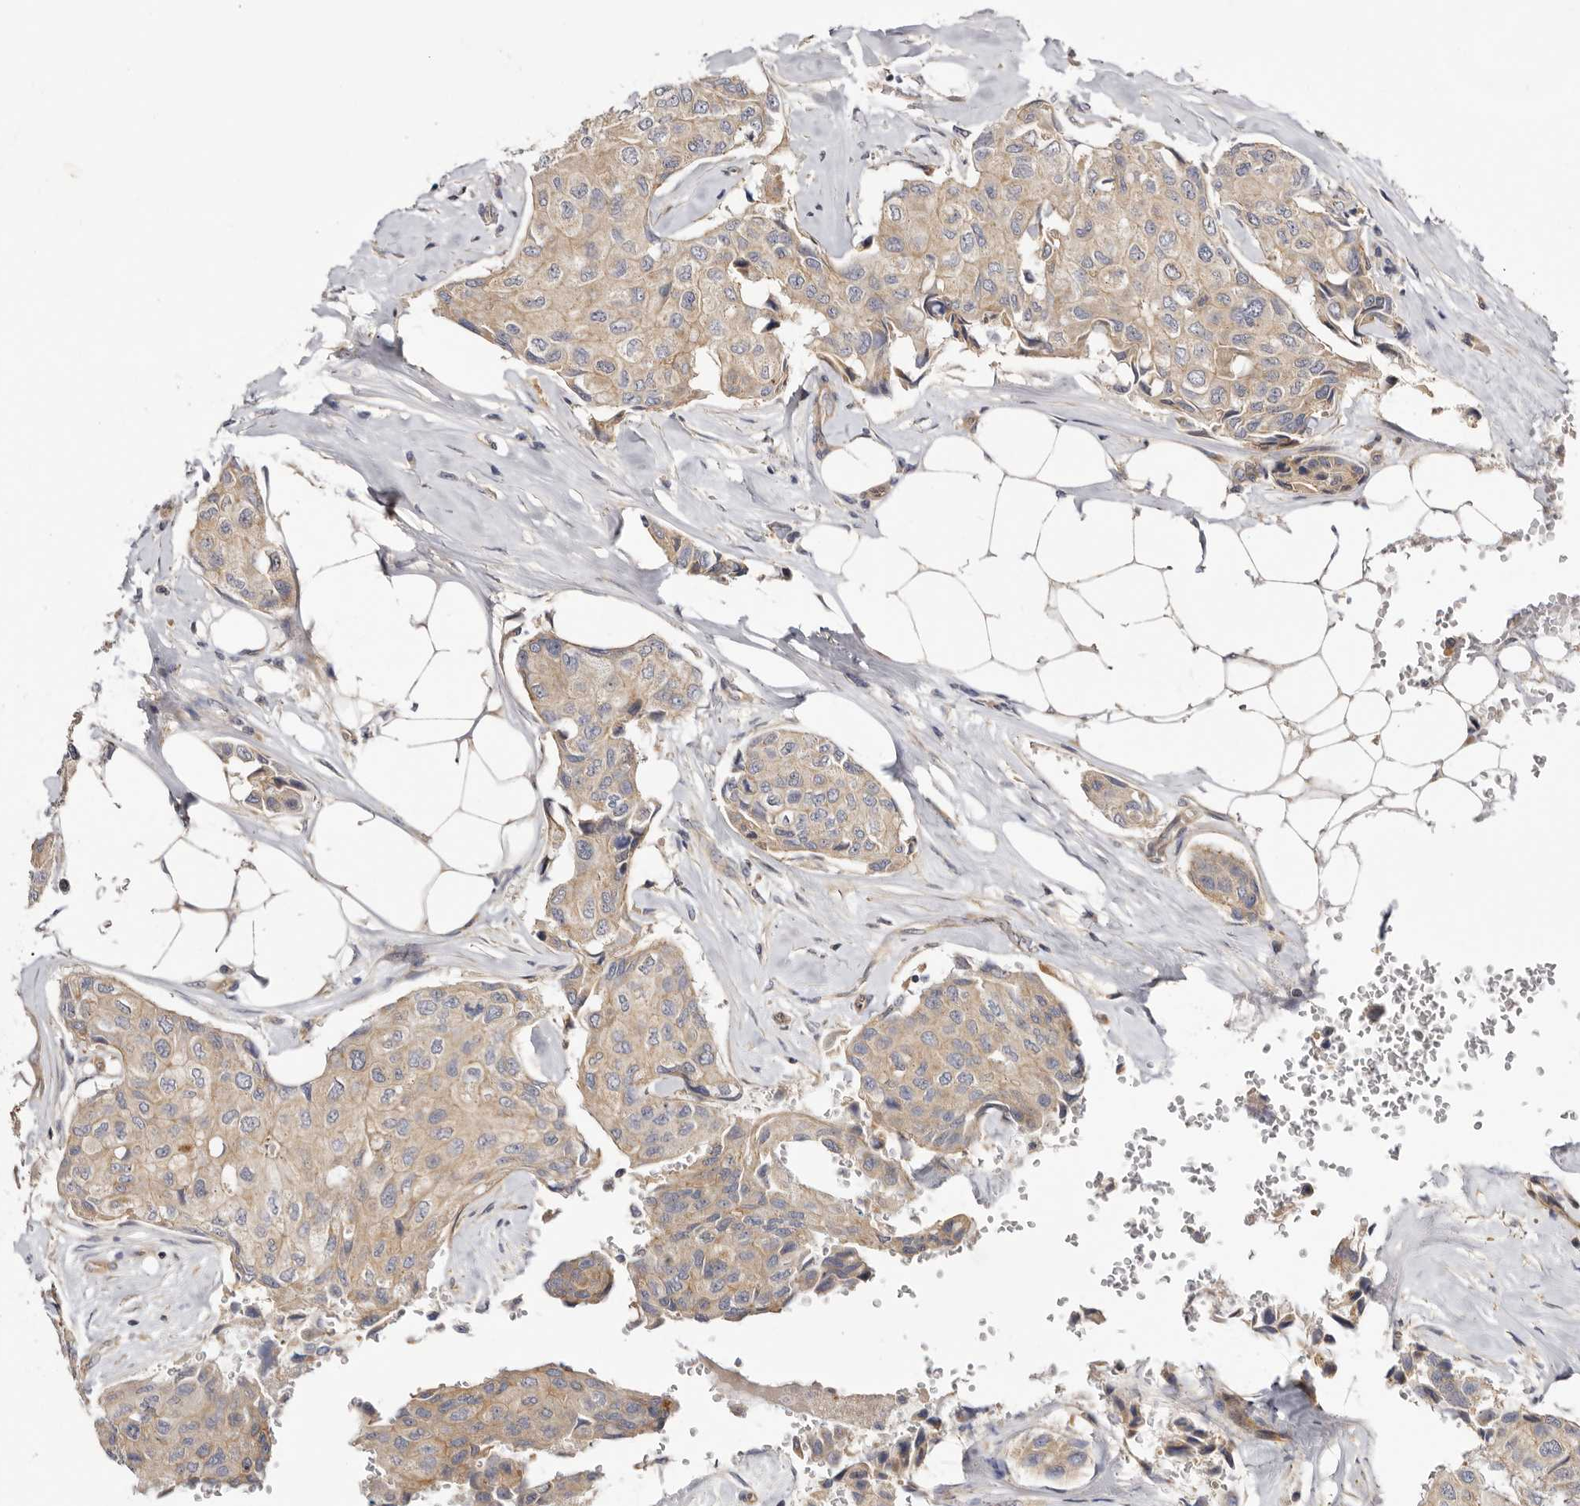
{"staining": {"intensity": "weak", "quantity": ">75%", "location": "cytoplasmic/membranous"}, "tissue": "breast cancer", "cell_type": "Tumor cells", "image_type": "cancer", "snomed": [{"axis": "morphology", "description": "Duct carcinoma"}, {"axis": "topography", "description": "Breast"}], "caption": "The immunohistochemical stain highlights weak cytoplasmic/membranous expression in tumor cells of breast cancer (infiltrating ductal carcinoma) tissue.", "gene": "PANK4", "patient": {"sex": "female", "age": 80}}